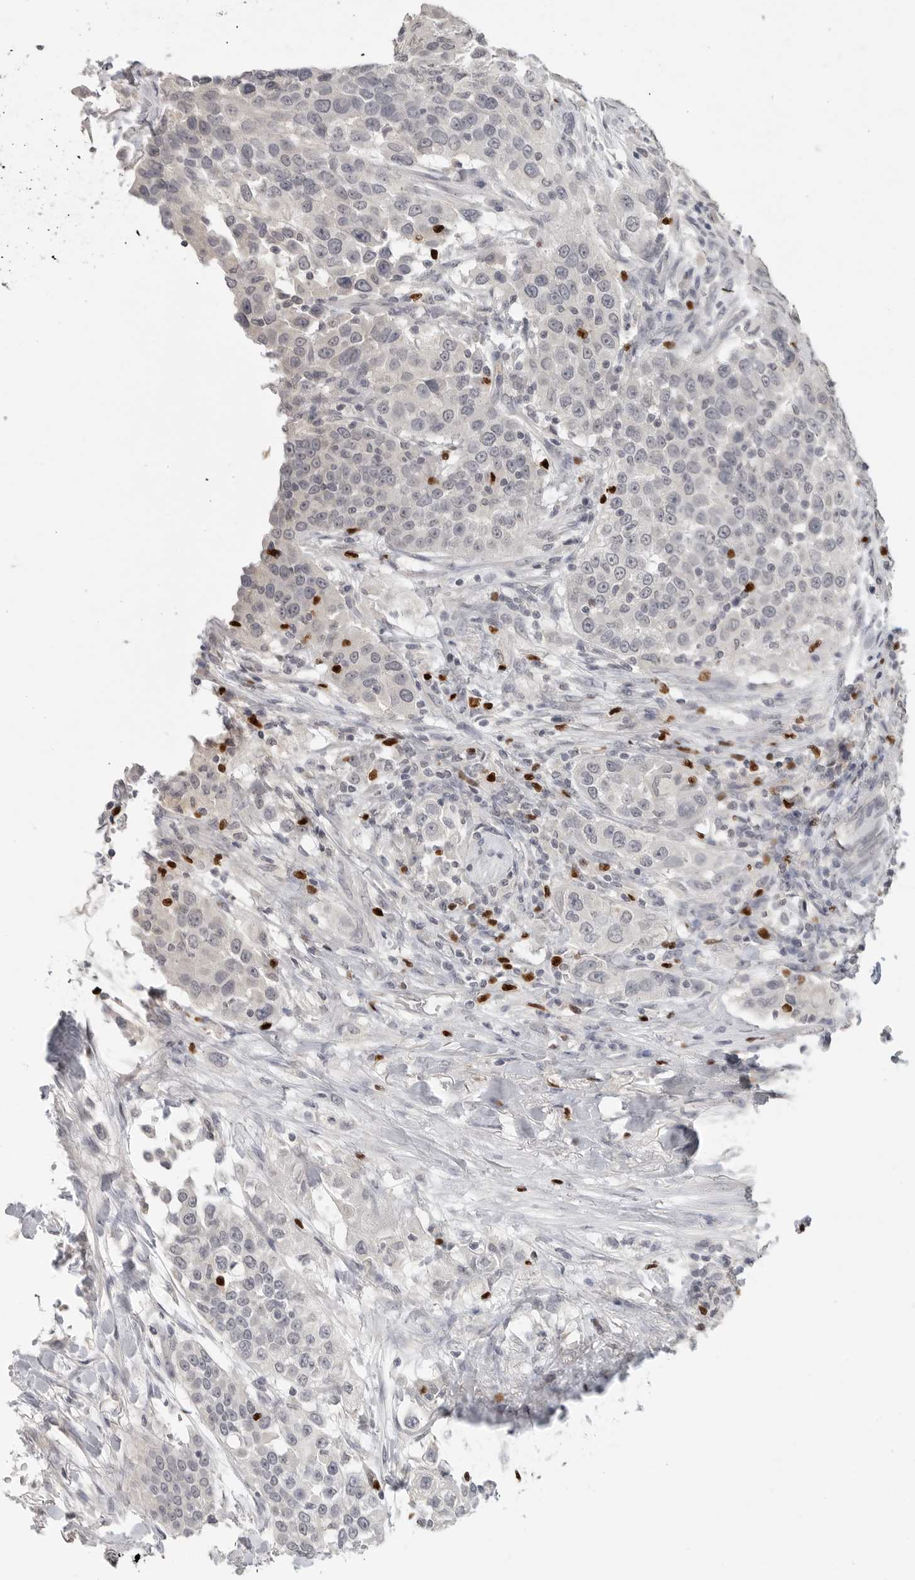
{"staining": {"intensity": "negative", "quantity": "none", "location": "none"}, "tissue": "urothelial cancer", "cell_type": "Tumor cells", "image_type": "cancer", "snomed": [{"axis": "morphology", "description": "Urothelial carcinoma, High grade"}, {"axis": "topography", "description": "Urinary bladder"}], "caption": "The micrograph displays no staining of tumor cells in urothelial cancer.", "gene": "FOXP3", "patient": {"sex": "female", "age": 80}}